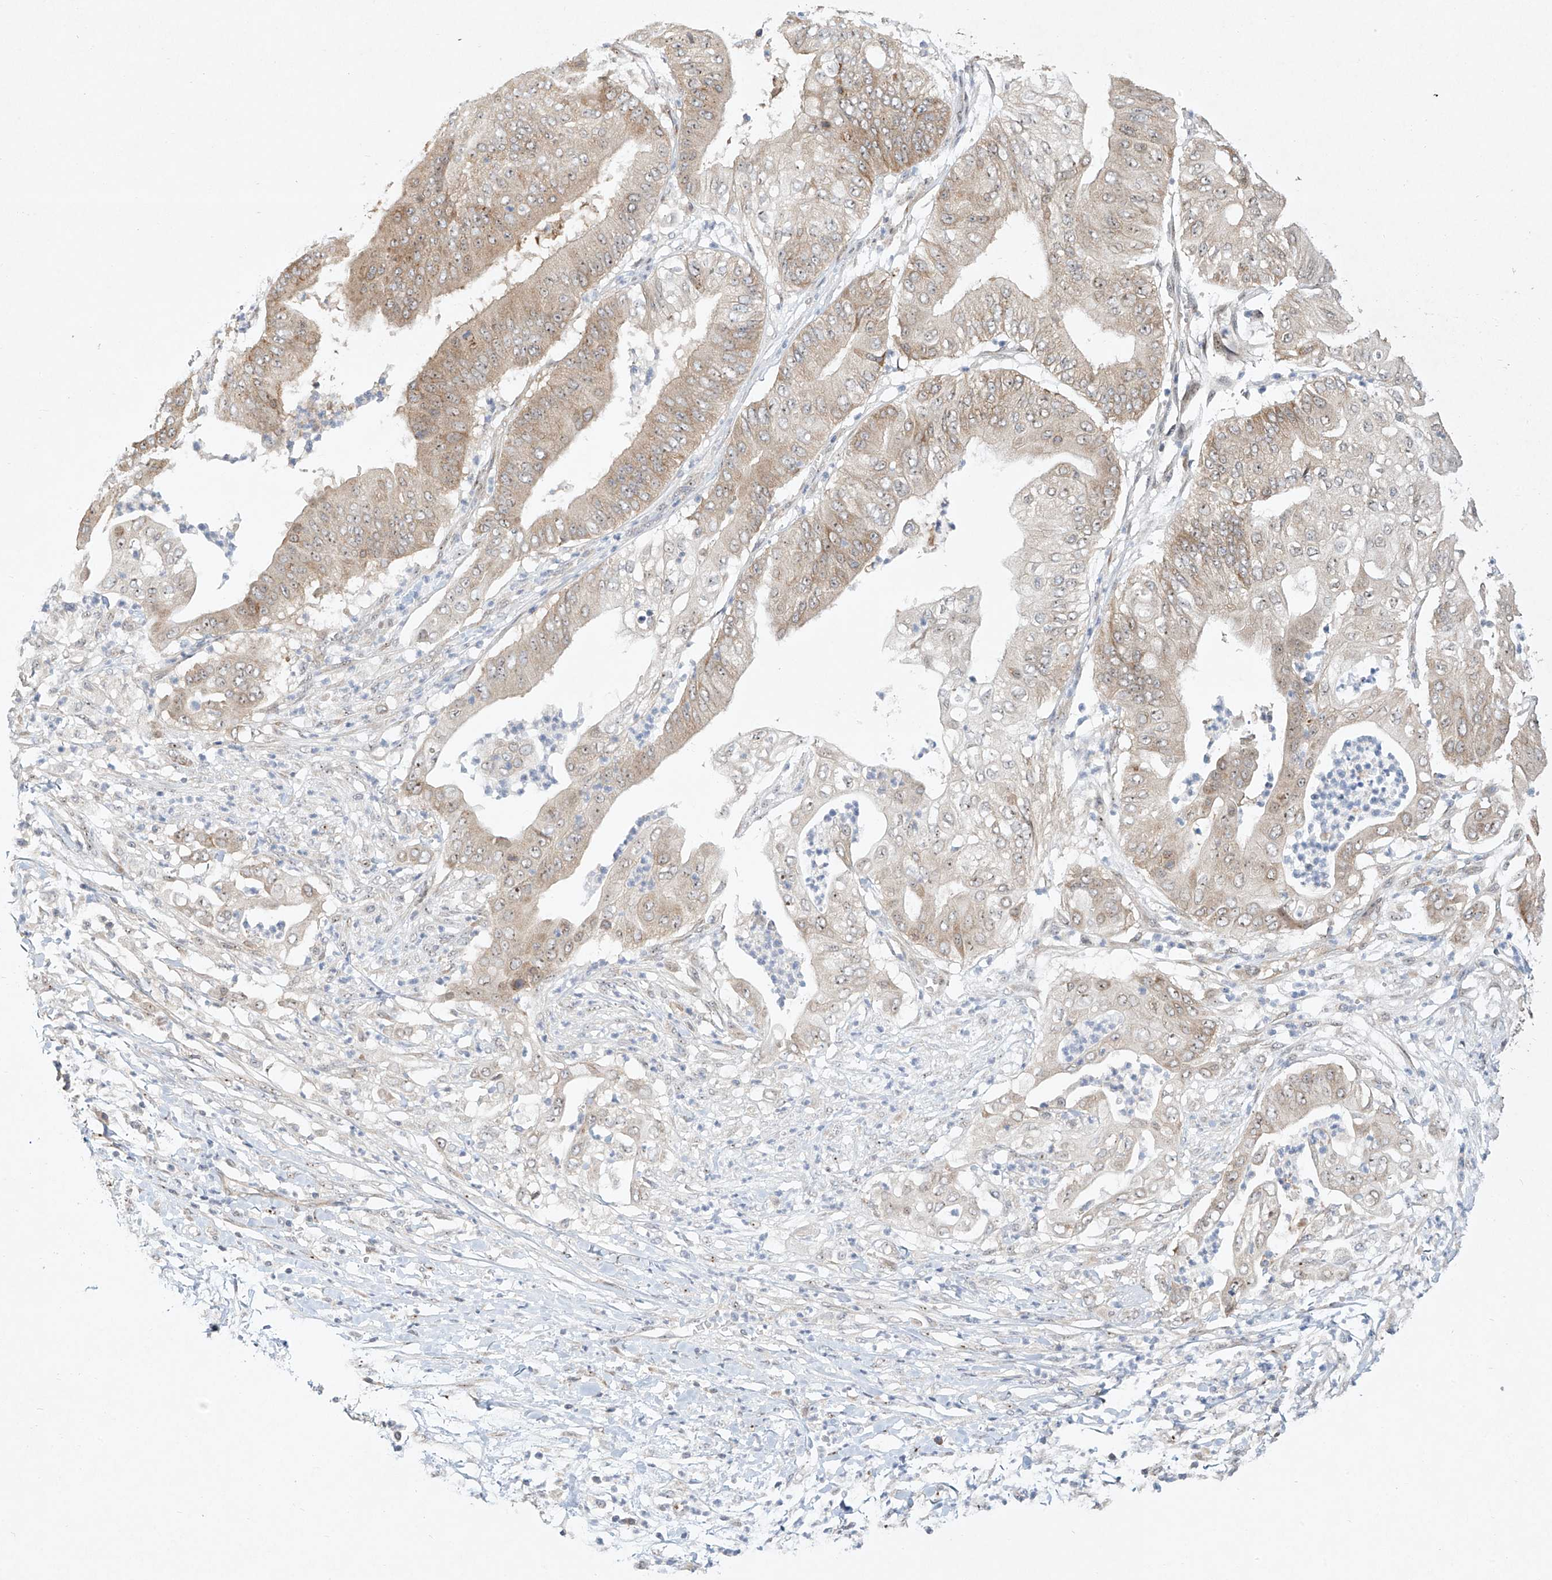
{"staining": {"intensity": "weak", "quantity": ">75%", "location": "cytoplasmic/membranous"}, "tissue": "pancreatic cancer", "cell_type": "Tumor cells", "image_type": "cancer", "snomed": [{"axis": "morphology", "description": "Adenocarcinoma, NOS"}, {"axis": "topography", "description": "Pancreas"}], "caption": "The histopathology image reveals a brown stain indicating the presence of a protein in the cytoplasmic/membranous of tumor cells in pancreatic cancer.", "gene": "TASP1", "patient": {"sex": "female", "age": 77}}